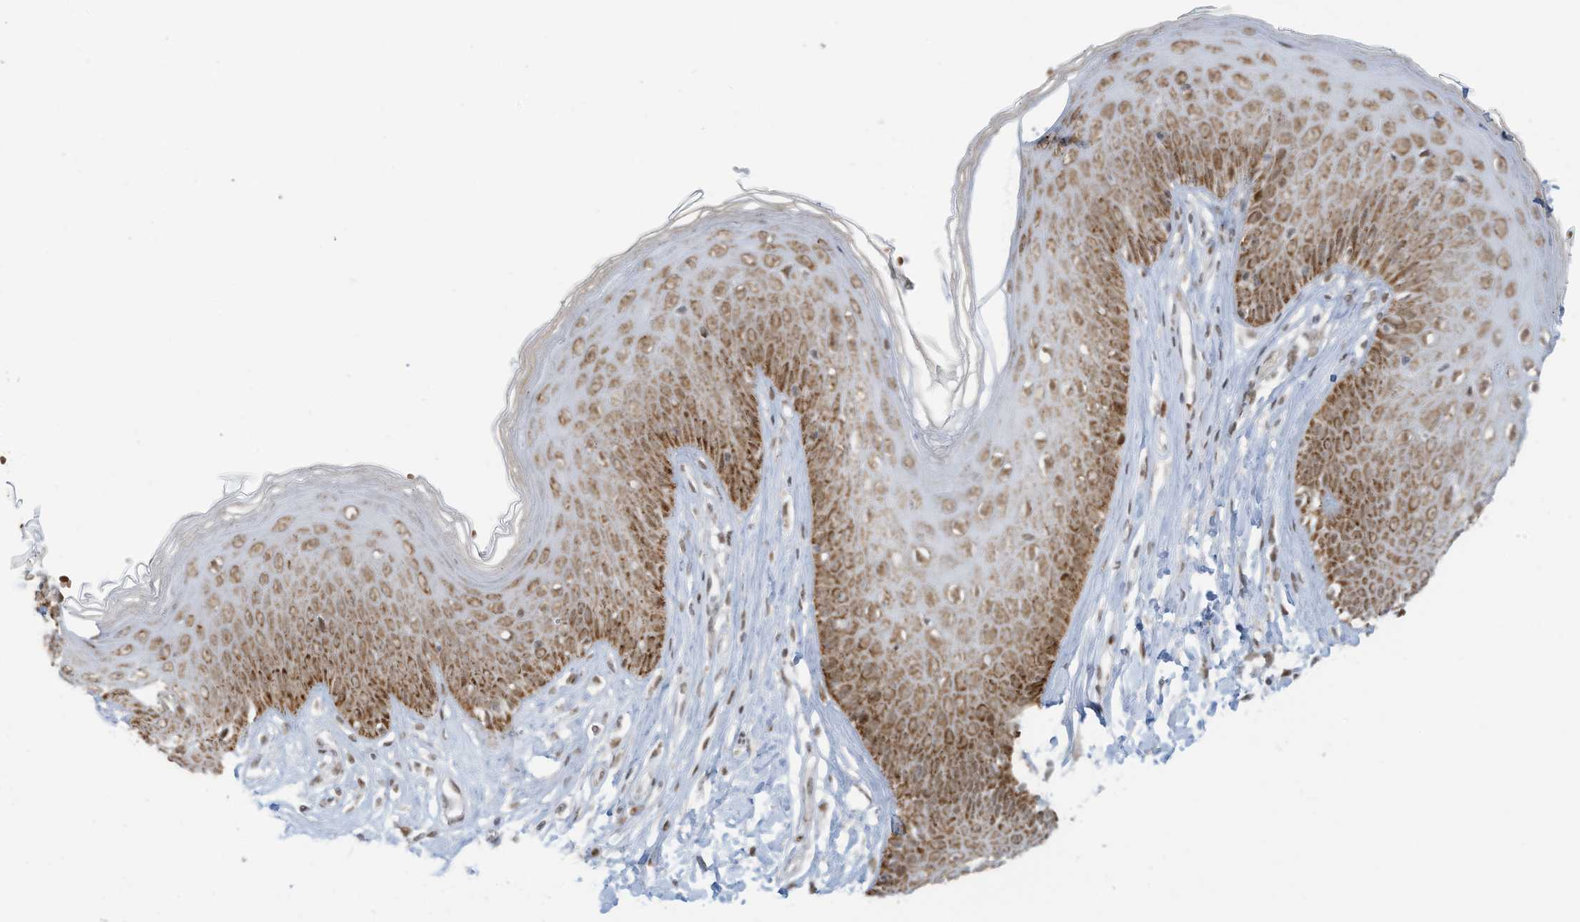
{"staining": {"intensity": "moderate", "quantity": ">75%", "location": "cytoplasmic/membranous,nuclear"}, "tissue": "skin", "cell_type": "Epidermal cells", "image_type": "normal", "snomed": [{"axis": "morphology", "description": "Normal tissue, NOS"}, {"axis": "morphology", "description": "Squamous cell carcinoma, NOS"}, {"axis": "topography", "description": "Vulva"}], "caption": "About >75% of epidermal cells in unremarkable skin exhibit moderate cytoplasmic/membranous,nuclear protein positivity as visualized by brown immunohistochemical staining.", "gene": "ECT2L", "patient": {"sex": "female", "age": 85}}